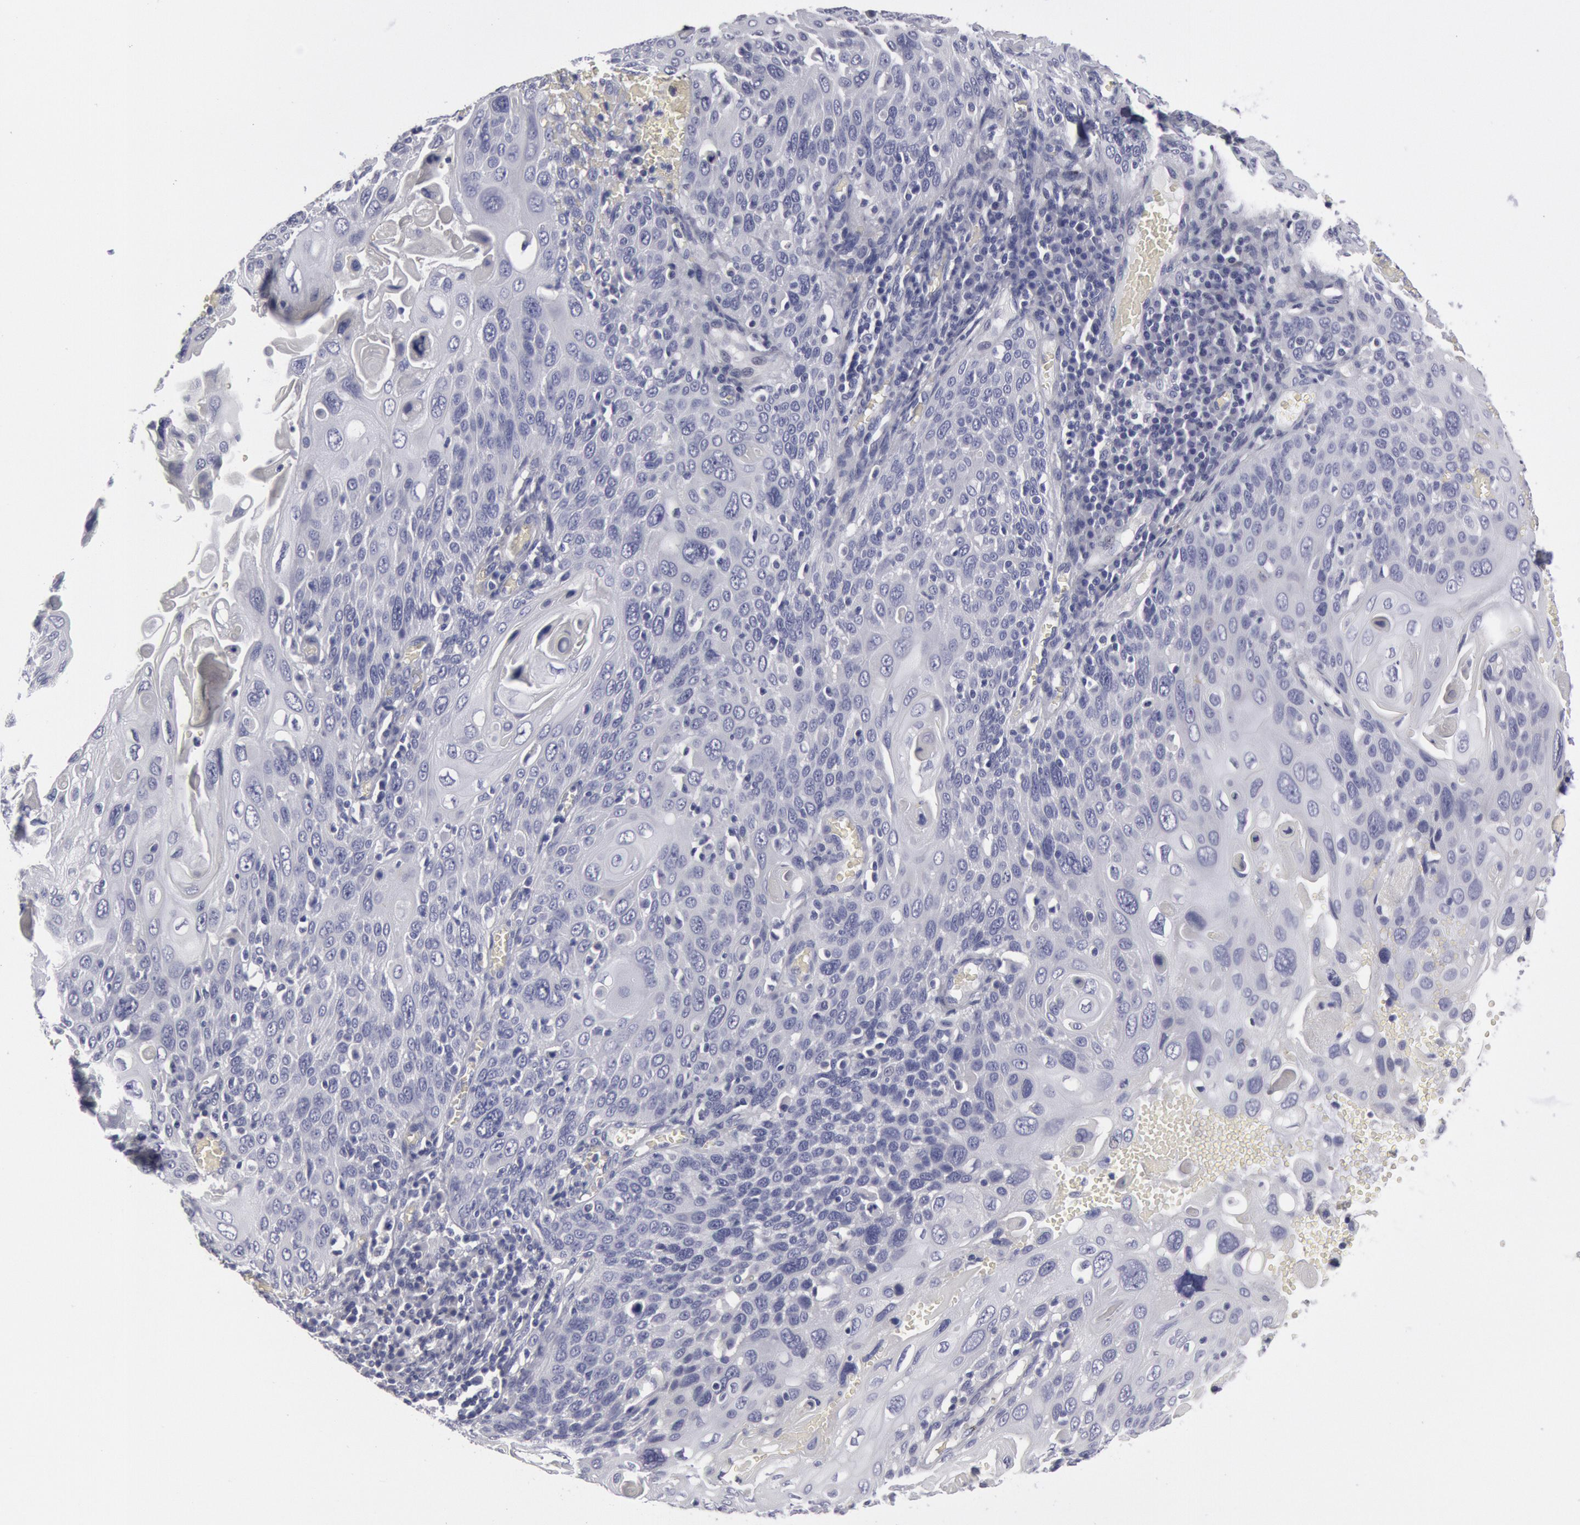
{"staining": {"intensity": "negative", "quantity": "none", "location": "none"}, "tissue": "cervical cancer", "cell_type": "Tumor cells", "image_type": "cancer", "snomed": [{"axis": "morphology", "description": "Squamous cell carcinoma, NOS"}, {"axis": "topography", "description": "Cervix"}], "caption": "Tumor cells are negative for brown protein staining in cervical cancer (squamous cell carcinoma).", "gene": "FHL1", "patient": {"sex": "female", "age": 54}}